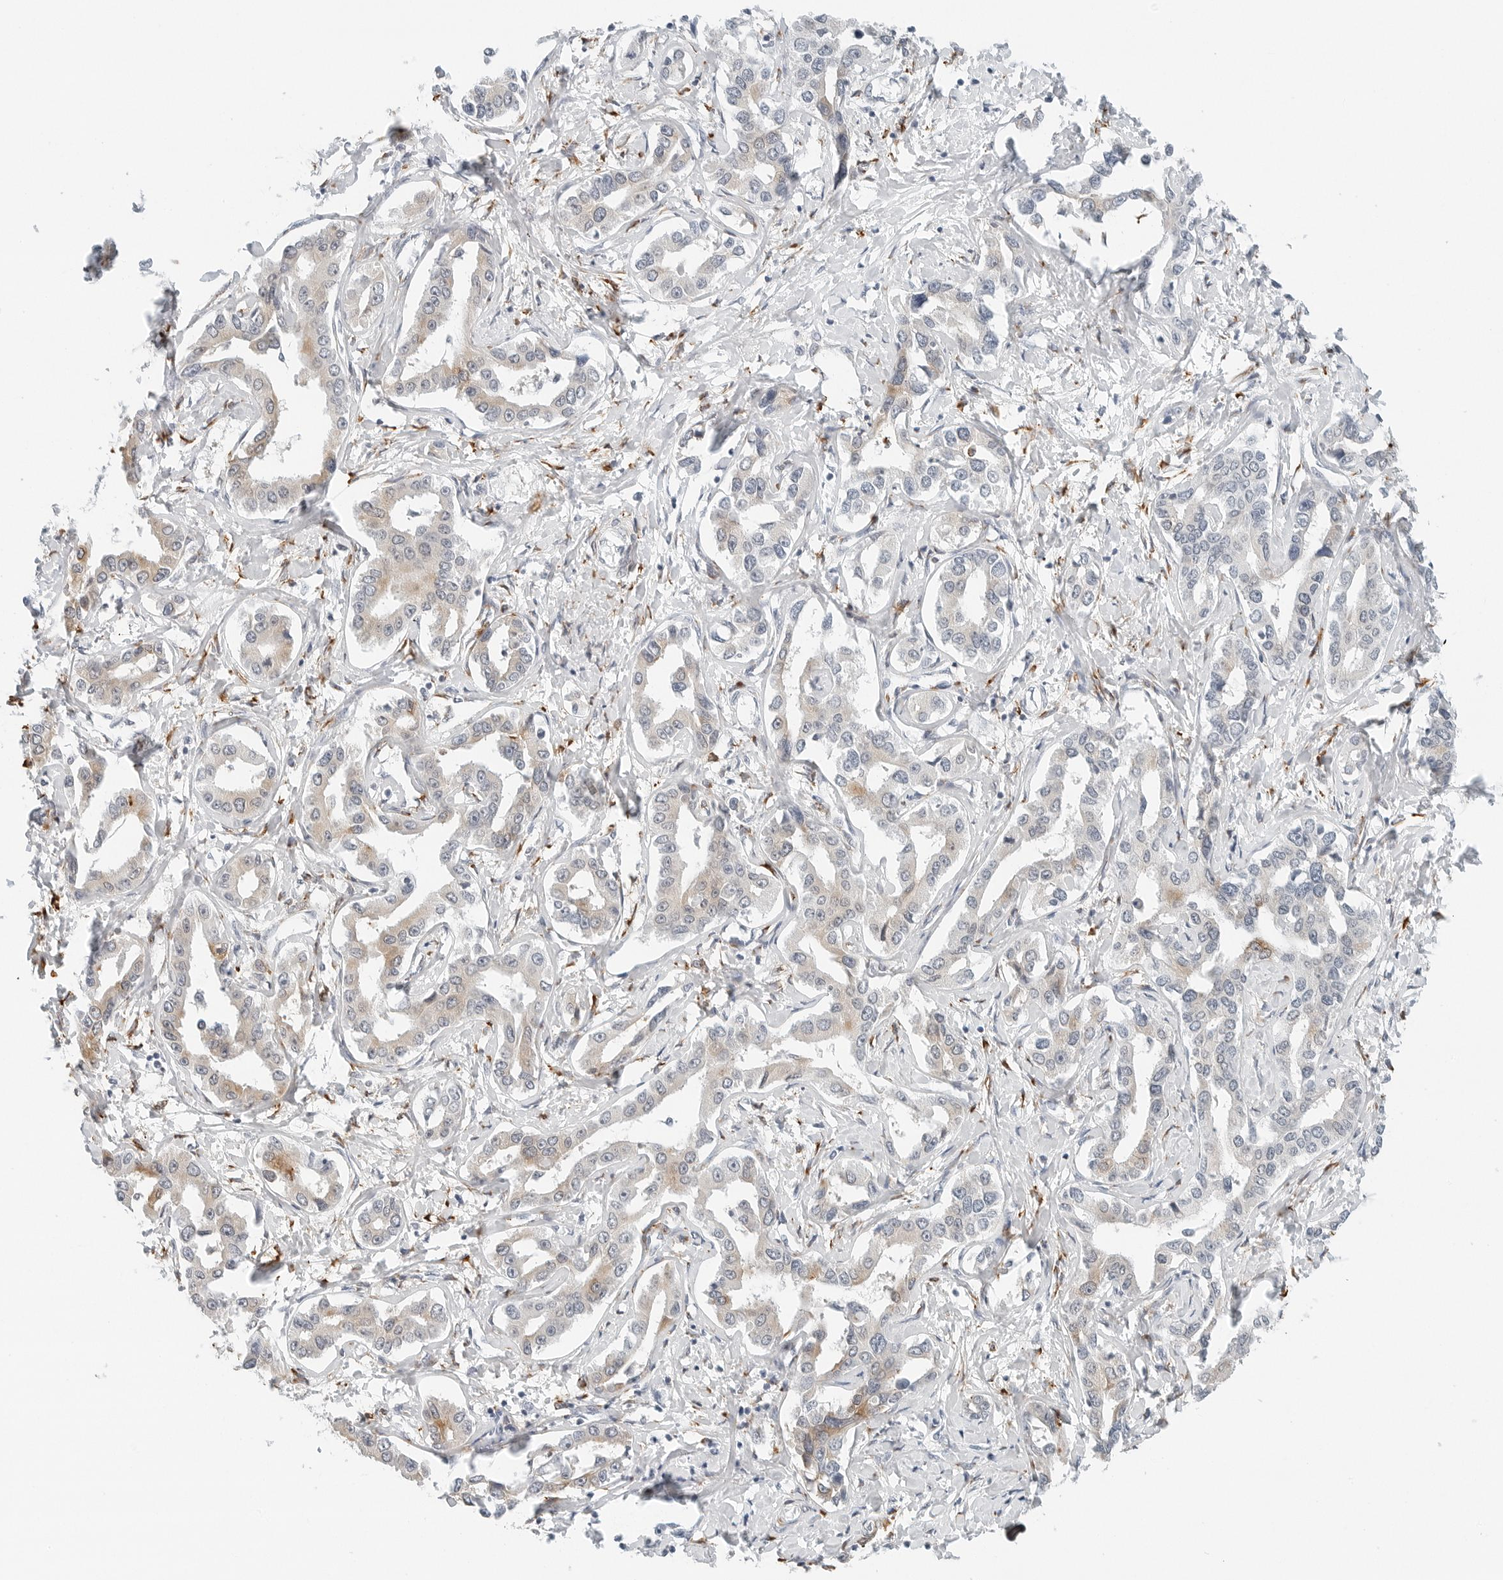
{"staining": {"intensity": "weak", "quantity": "25%-75%", "location": "cytoplasmic/membranous"}, "tissue": "liver cancer", "cell_type": "Tumor cells", "image_type": "cancer", "snomed": [{"axis": "morphology", "description": "Cholangiocarcinoma"}, {"axis": "topography", "description": "Liver"}], "caption": "Liver cancer (cholangiocarcinoma) stained with immunohistochemistry demonstrates weak cytoplasmic/membranous staining in approximately 25%-75% of tumor cells.", "gene": "P4HA2", "patient": {"sex": "male", "age": 59}}